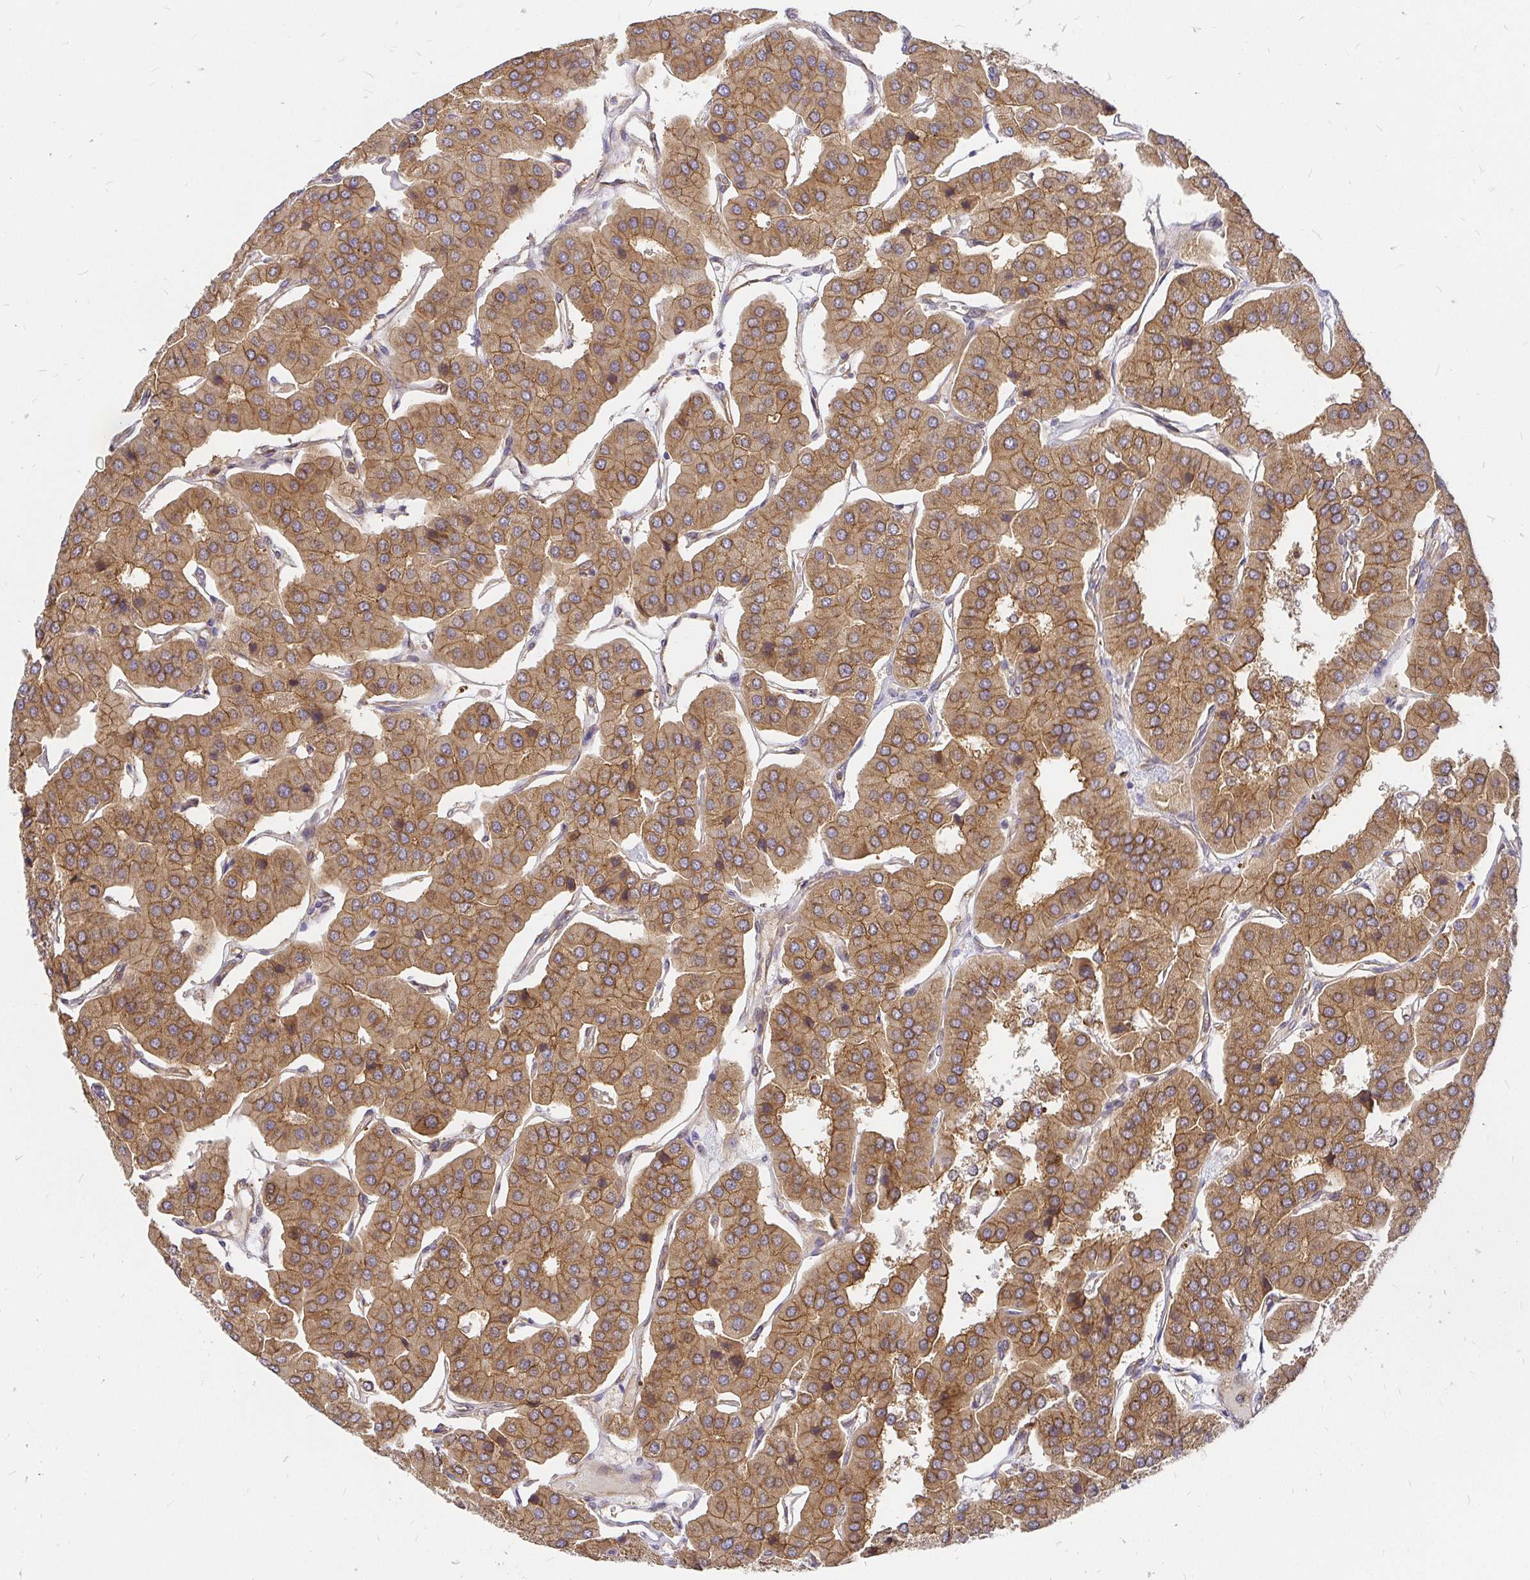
{"staining": {"intensity": "moderate", "quantity": ">75%", "location": "cytoplasmic/membranous"}, "tissue": "parathyroid gland", "cell_type": "Glandular cells", "image_type": "normal", "snomed": [{"axis": "morphology", "description": "Normal tissue, NOS"}, {"axis": "morphology", "description": "Adenoma, NOS"}, {"axis": "topography", "description": "Parathyroid gland"}], "caption": "Human parathyroid gland stained with a brown dye shows moderate cytoplasmic/membranous positive positivity in approximately >75% of glandular cells.", "gene": "KIF5B", "patient": {"sex": "female", "age": 86}}